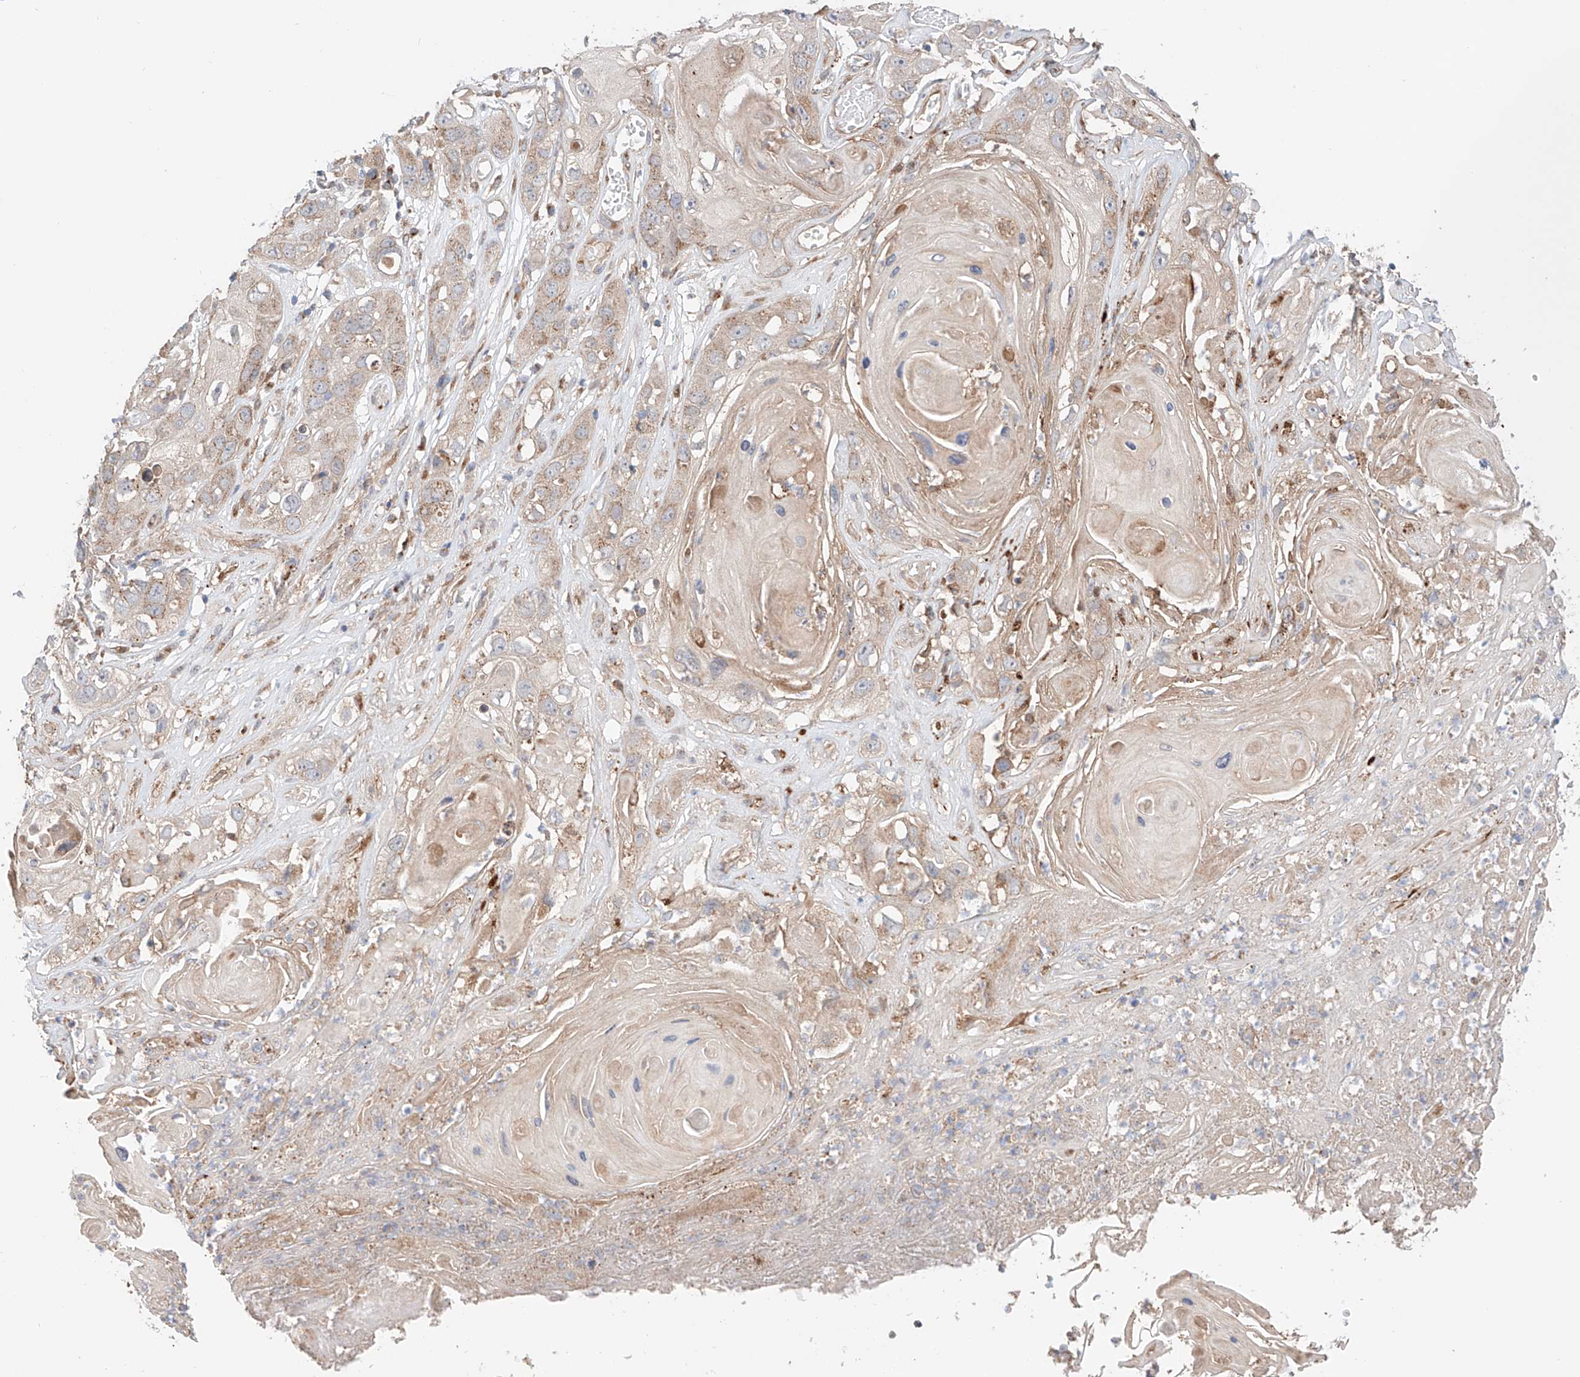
{"staining": {"intensity": "weak", "quantity": ">75%", "location": "cytoplasmic/membranous"}, "tissue": "skin cancer", "cell_type": "Tumor cells", "image_type": "cancer", "snomed": [{"axis": "morphology", "description": "Squamous cell carcinoma, NOS"}, {"axis": "topography", "description": "Skin"}], "caption": "Tumor cells demonstrate low levels of weak cytoplasmic/membranous staining in approximately >75% of cells in squamous cell carcinoma (skin).", "gene": "MOSPD1", "patient": {"sex": "male", "age": 55}}